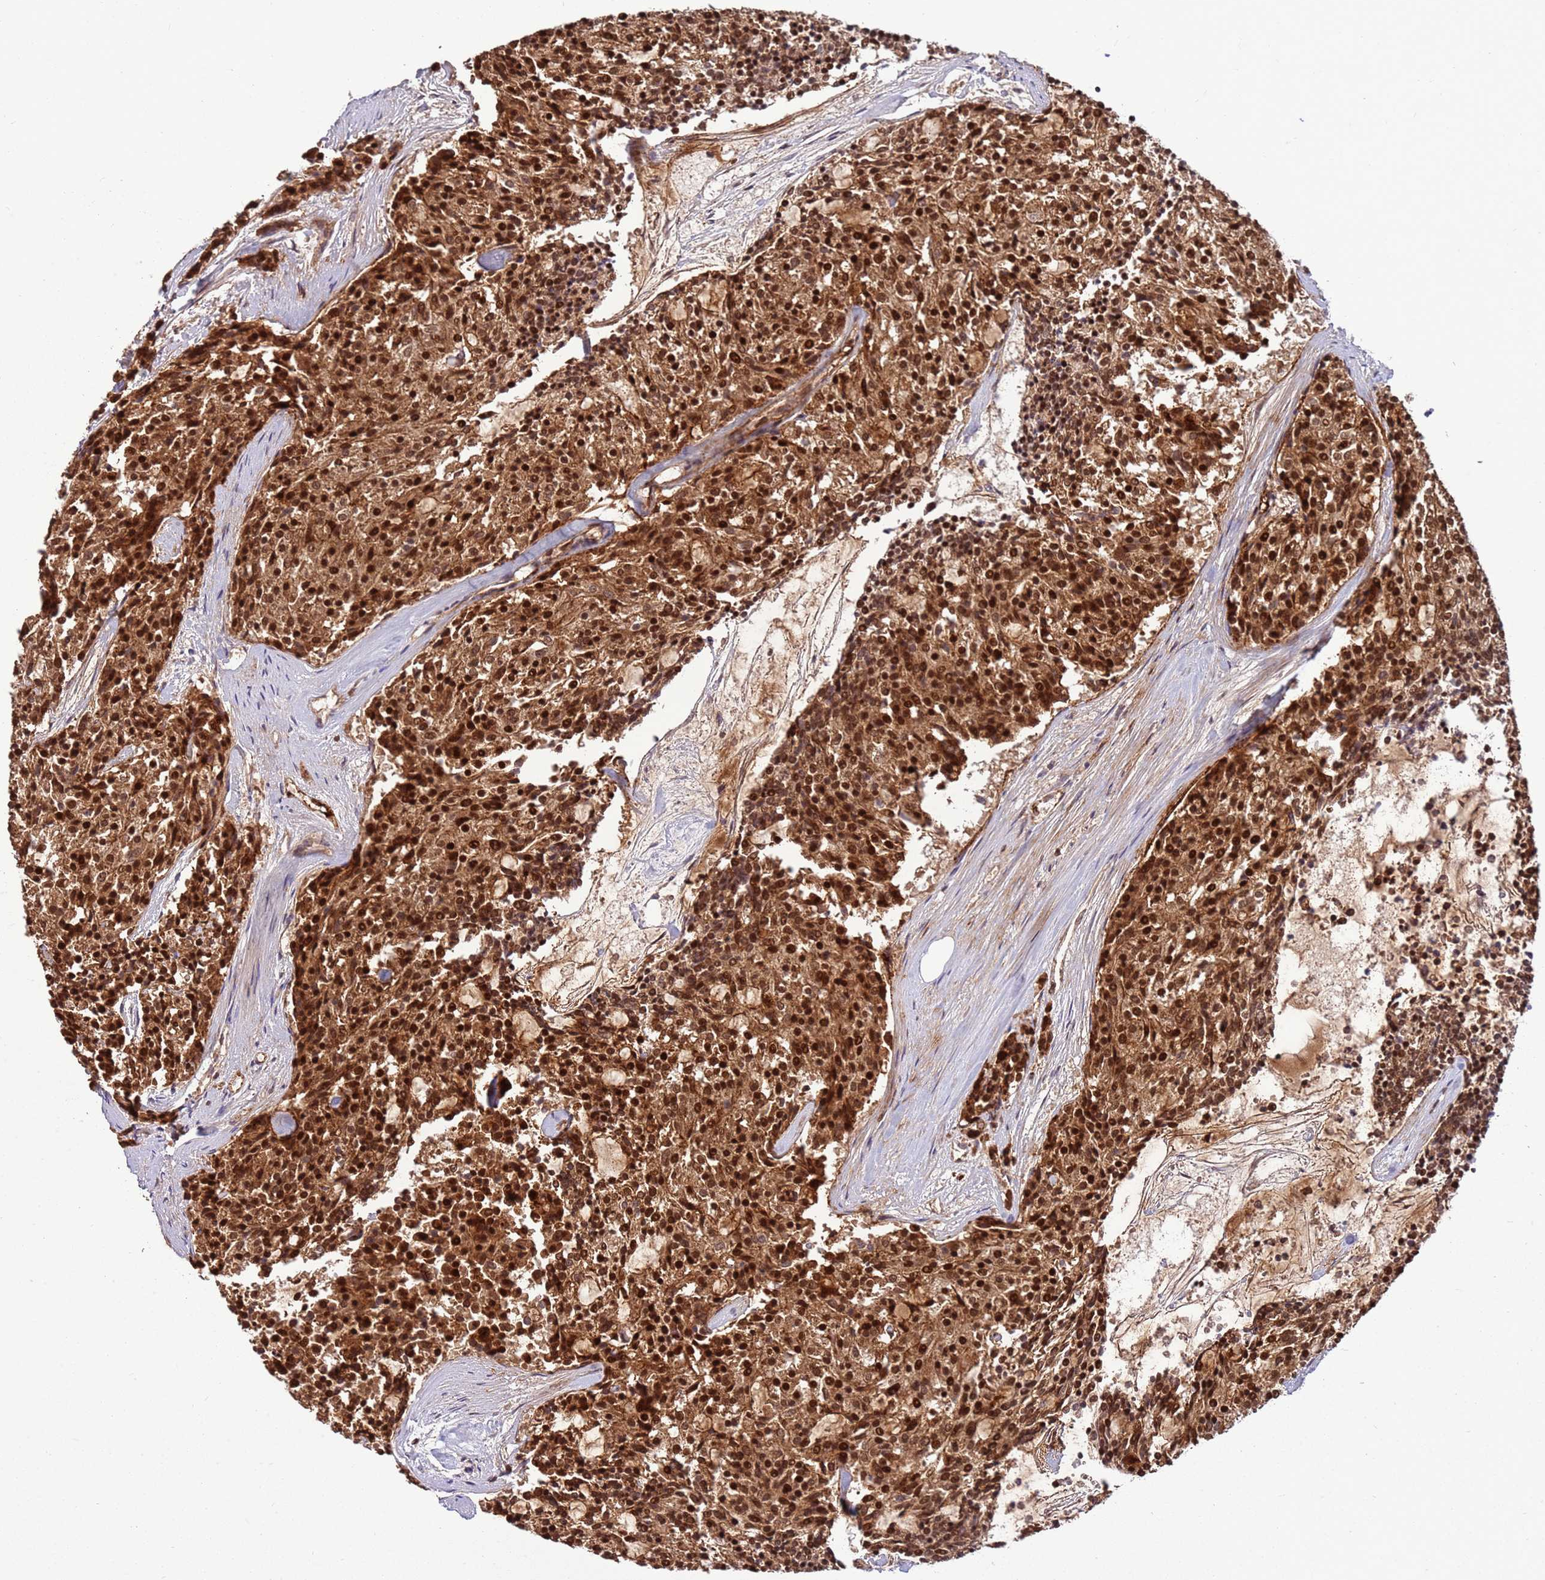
{"staining": {"intensity": "strong", "quantity": ">75%", "location": "cytoplasmic/membranous,nuclear"}, "tissue": "carcinoid", "cell_type": "Tumor cells", "image_type": "cancer", "snomed": [{"axis": "morphology", "description": "Carcinoid, malignant, NOS"}, {"axis": "topography", "description": "Pancreas"}], "caption": "Tumor cells reveal high levels of strong cytoplasmic/membranous and nuclear staining in about >75% of cells in carcinoid.", "gene": "ZBTB12", "patient": {"sex": "female", "age": 54}}